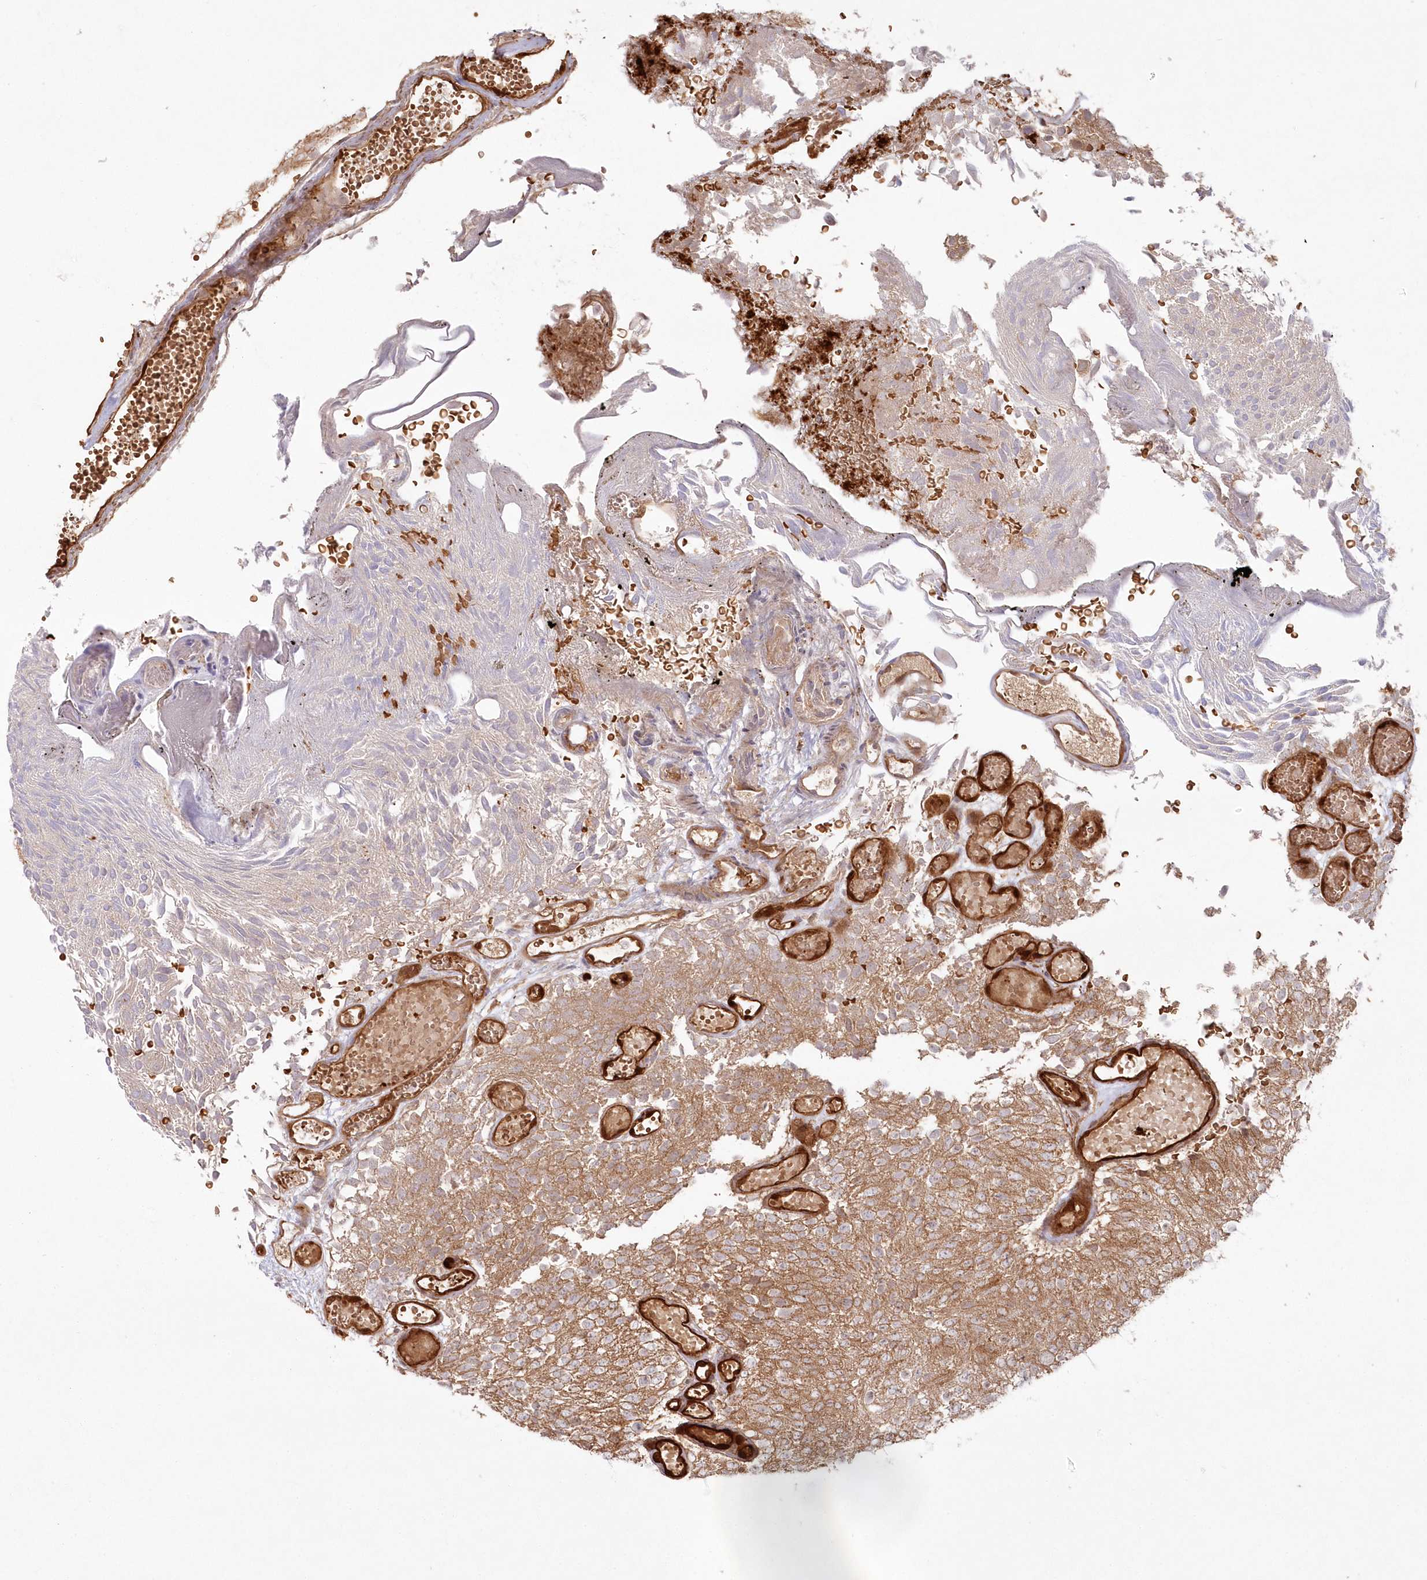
{"staining": {"intensity": "moderate", "quantity": ">75%", "location": "cytoplasmic/membranous"}, "tissue": "urothelial cancer", "cell_type": "Tumor cells", "image_type": "cancer", "snomed": [{"axis": "morphology", "description": "Urothelial carcinoma, Low grade"}, {"axis": "topography", "description": "Urinary bladder"}], "caption": "Protein expression analysis of human urothelial cancer reveals moderate cytoplasmic/membranous expression in approximately >75% of tumor cells.", "gene": "RGCC", "patient": {"sex": "male", "age": 78}}